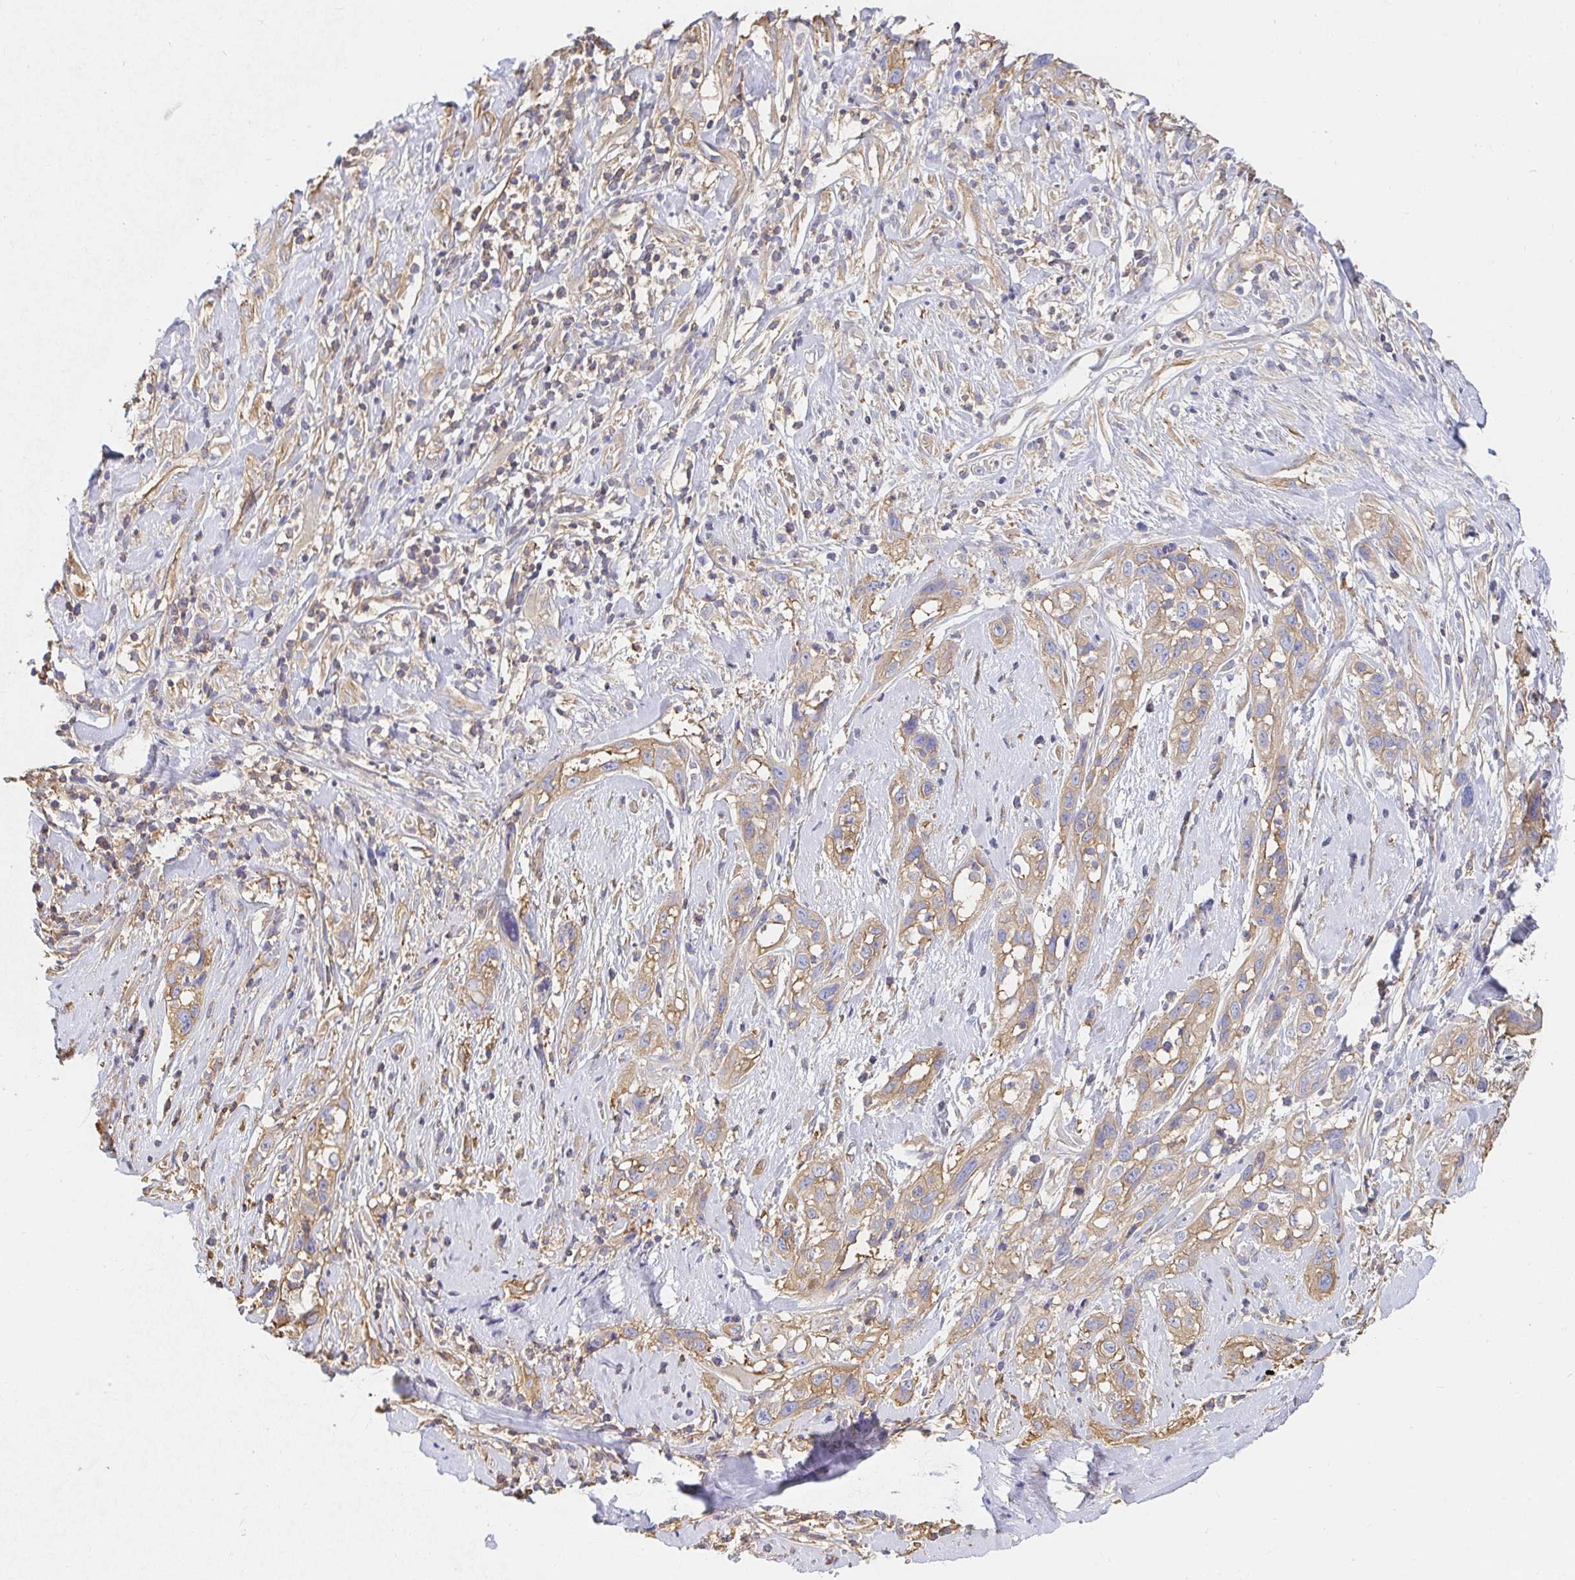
{"staining": {"intensity": "moderate", "quantity": ">75%", "location": "cytoplasmic/membranous"}, "tissue": "skin cancer", "cell_type": "Tumor cells", "image_type": "cancer", "snomed": [{"axis": "morphology", "description": "Squamous cell carcinoma, NOS"}, {"axis": "topography", "description": "Skin"}], "caption": "The immunohistochemical stain shows moderate cytoplasmic/membranous staining in tumor cells of skin squamous cell carcinoma tissue.", "gene": "TSPAN19", "patient": {"sex": "male", "age": 82}}